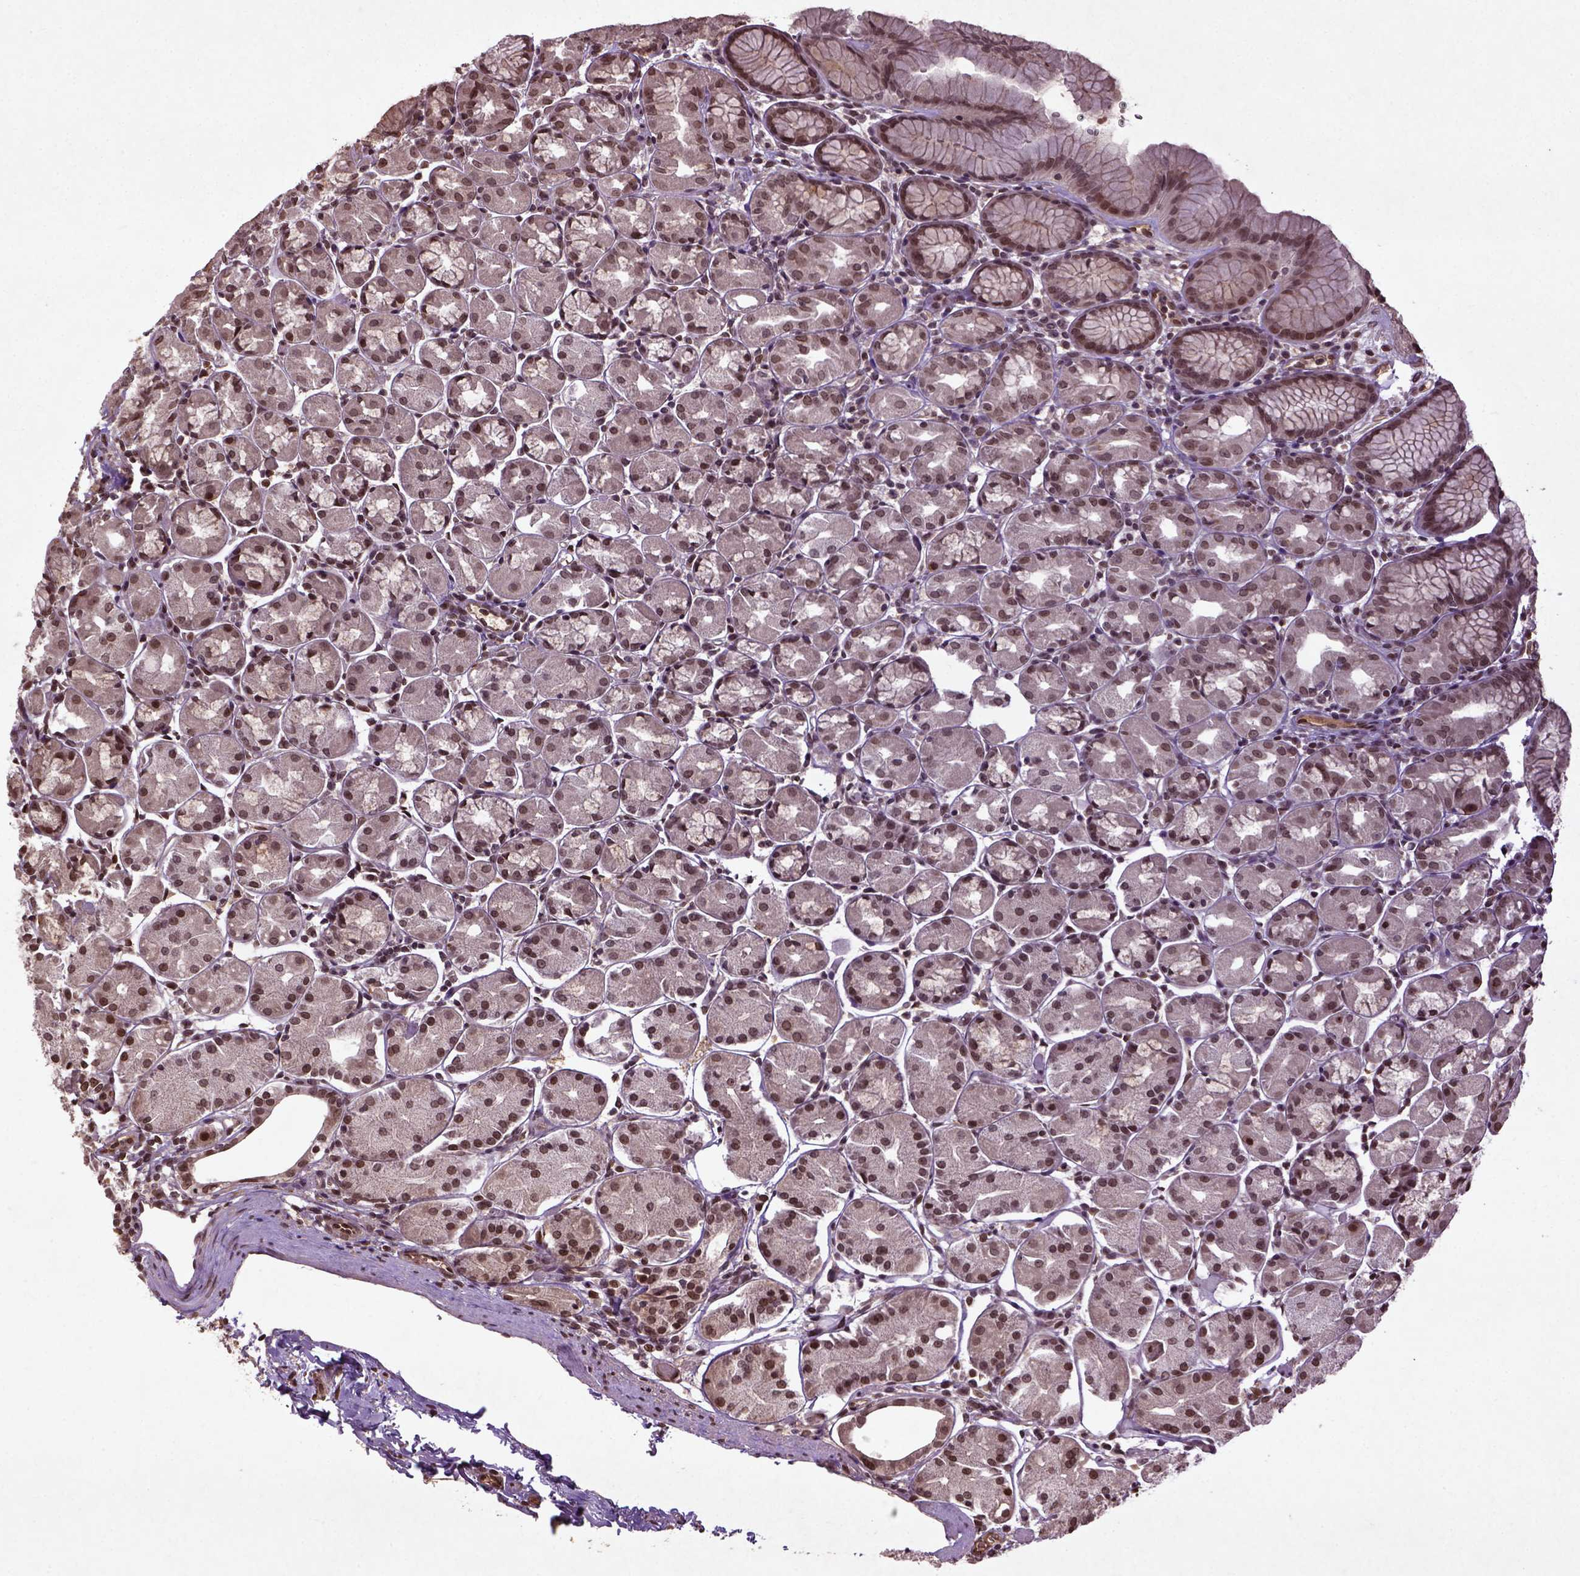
{"staining": {"intensity": "moderate", "quantity": ">75%", "location": "nuclear"}, "tissue": "stomach", "cell_type": "Glandular cells", "image_type": "normal", "snomed": [{"axis": "morphology", "description": "Normal tissue, NOS"}, {"axis": "topography", "description": "Stomach, upper"}], "caption": "A medium amount of moderate nuclear staining is seen in approximately >75% of glandular cells in normal stomach. (Brightfield microscopy of DAB IHC at high magnification).", "gene": "BANF1", "patient": {"sex": "male", "age": 47}}